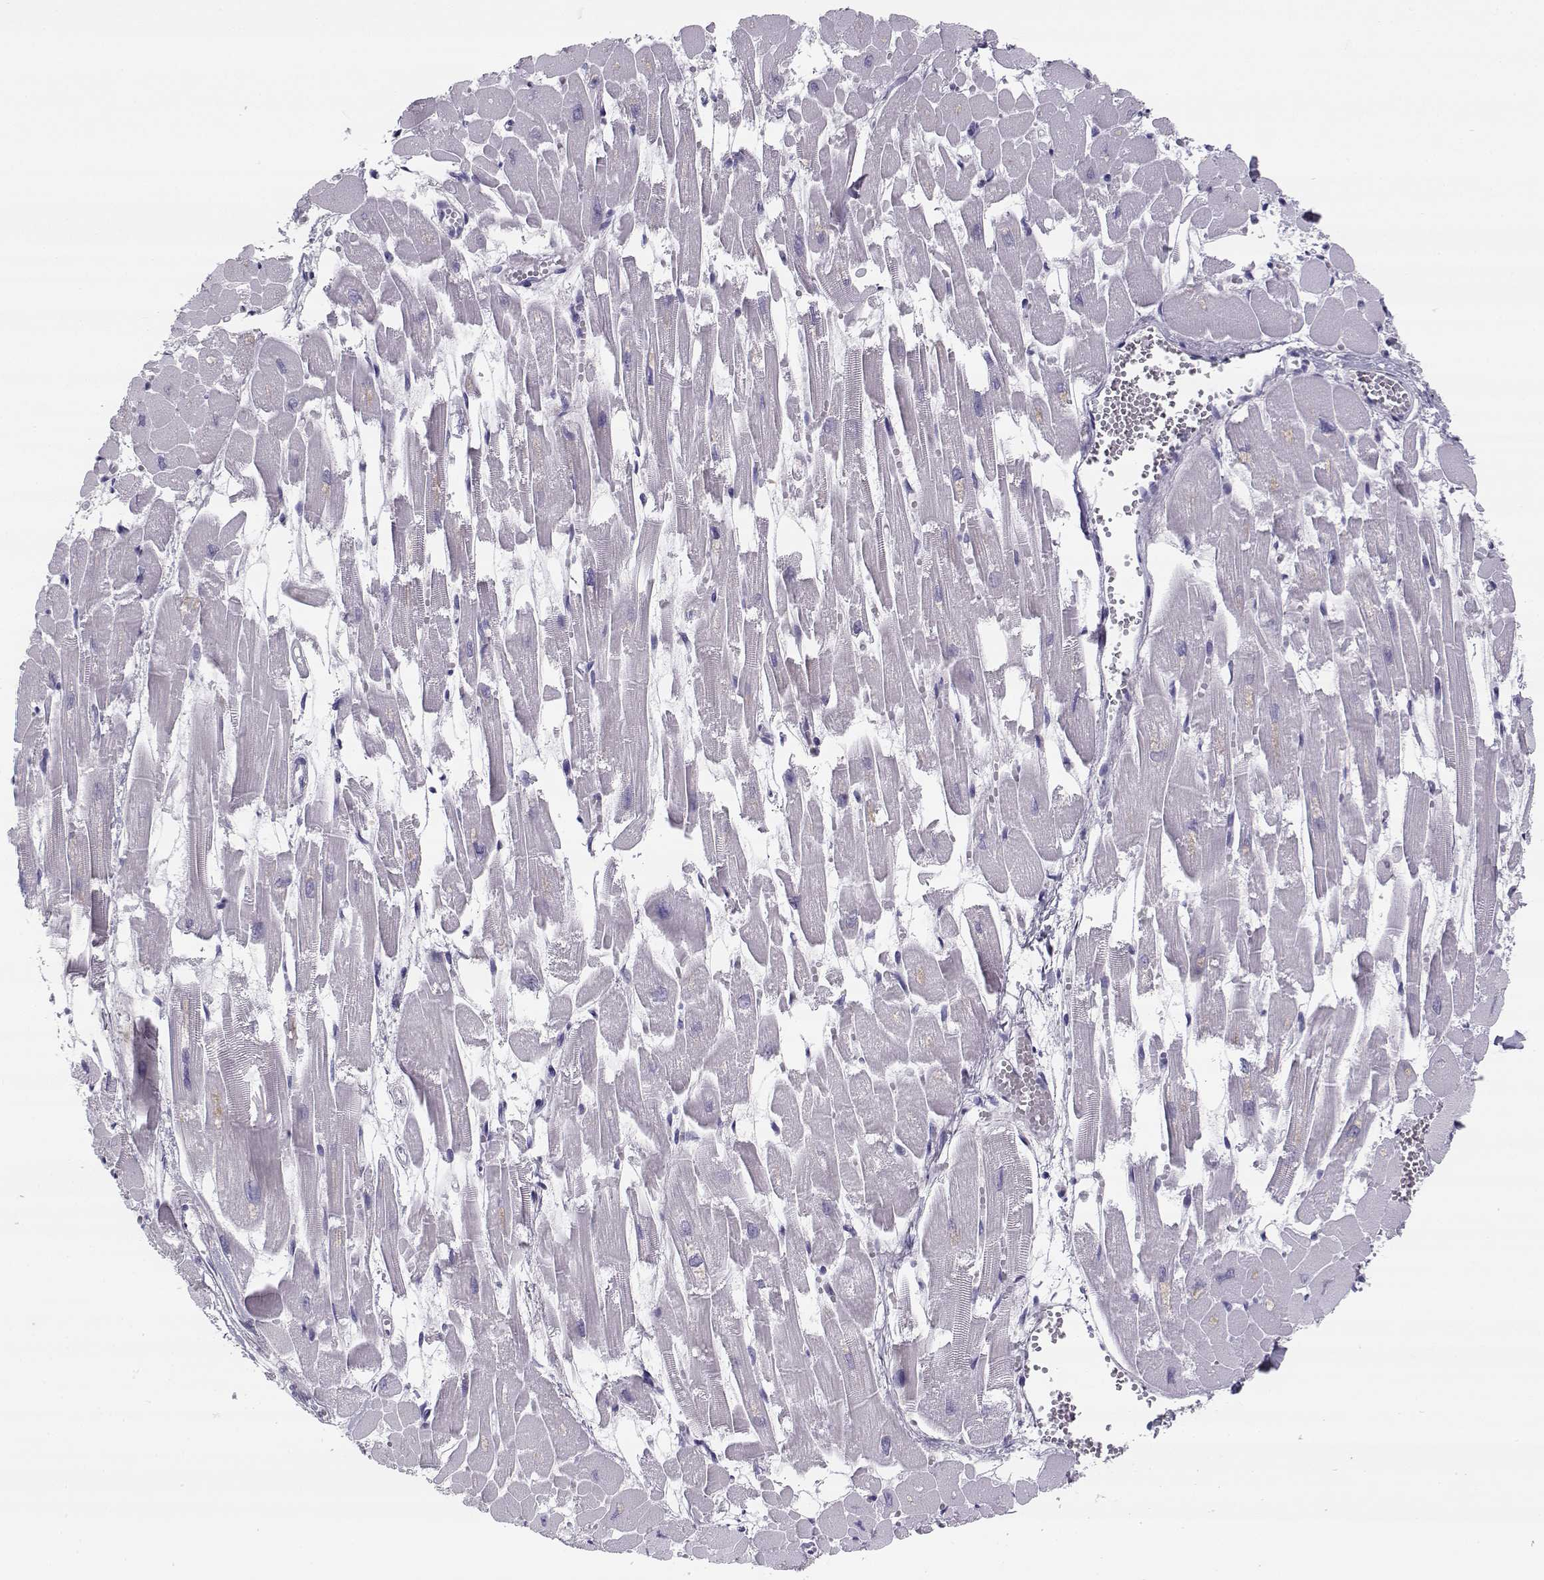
{"staining": {"intensity": "negative", "quantity": "none", "location": "none"}, "tissue": "heart muscle", "cell_type": "Cardiomyocytes", "image_type": "normal", "snomed": [{"axis": "morphology", "description": "Normal tissue, NOS"}, {"axis": "topography", "description": "Heart"}], "caption": "Immunohistochemistry (IHC) photomicrograph of benign human heart muscle stained for a protein (brown), which reveals no expression in cardiomyocytes. (DAB (3,3'-diaminobenzidine) immunohistochemistry visualized using brightfield microscopy, high magnification).", "gene": "CREB3L3", "patient": {"sex": "female", "age": 52}}